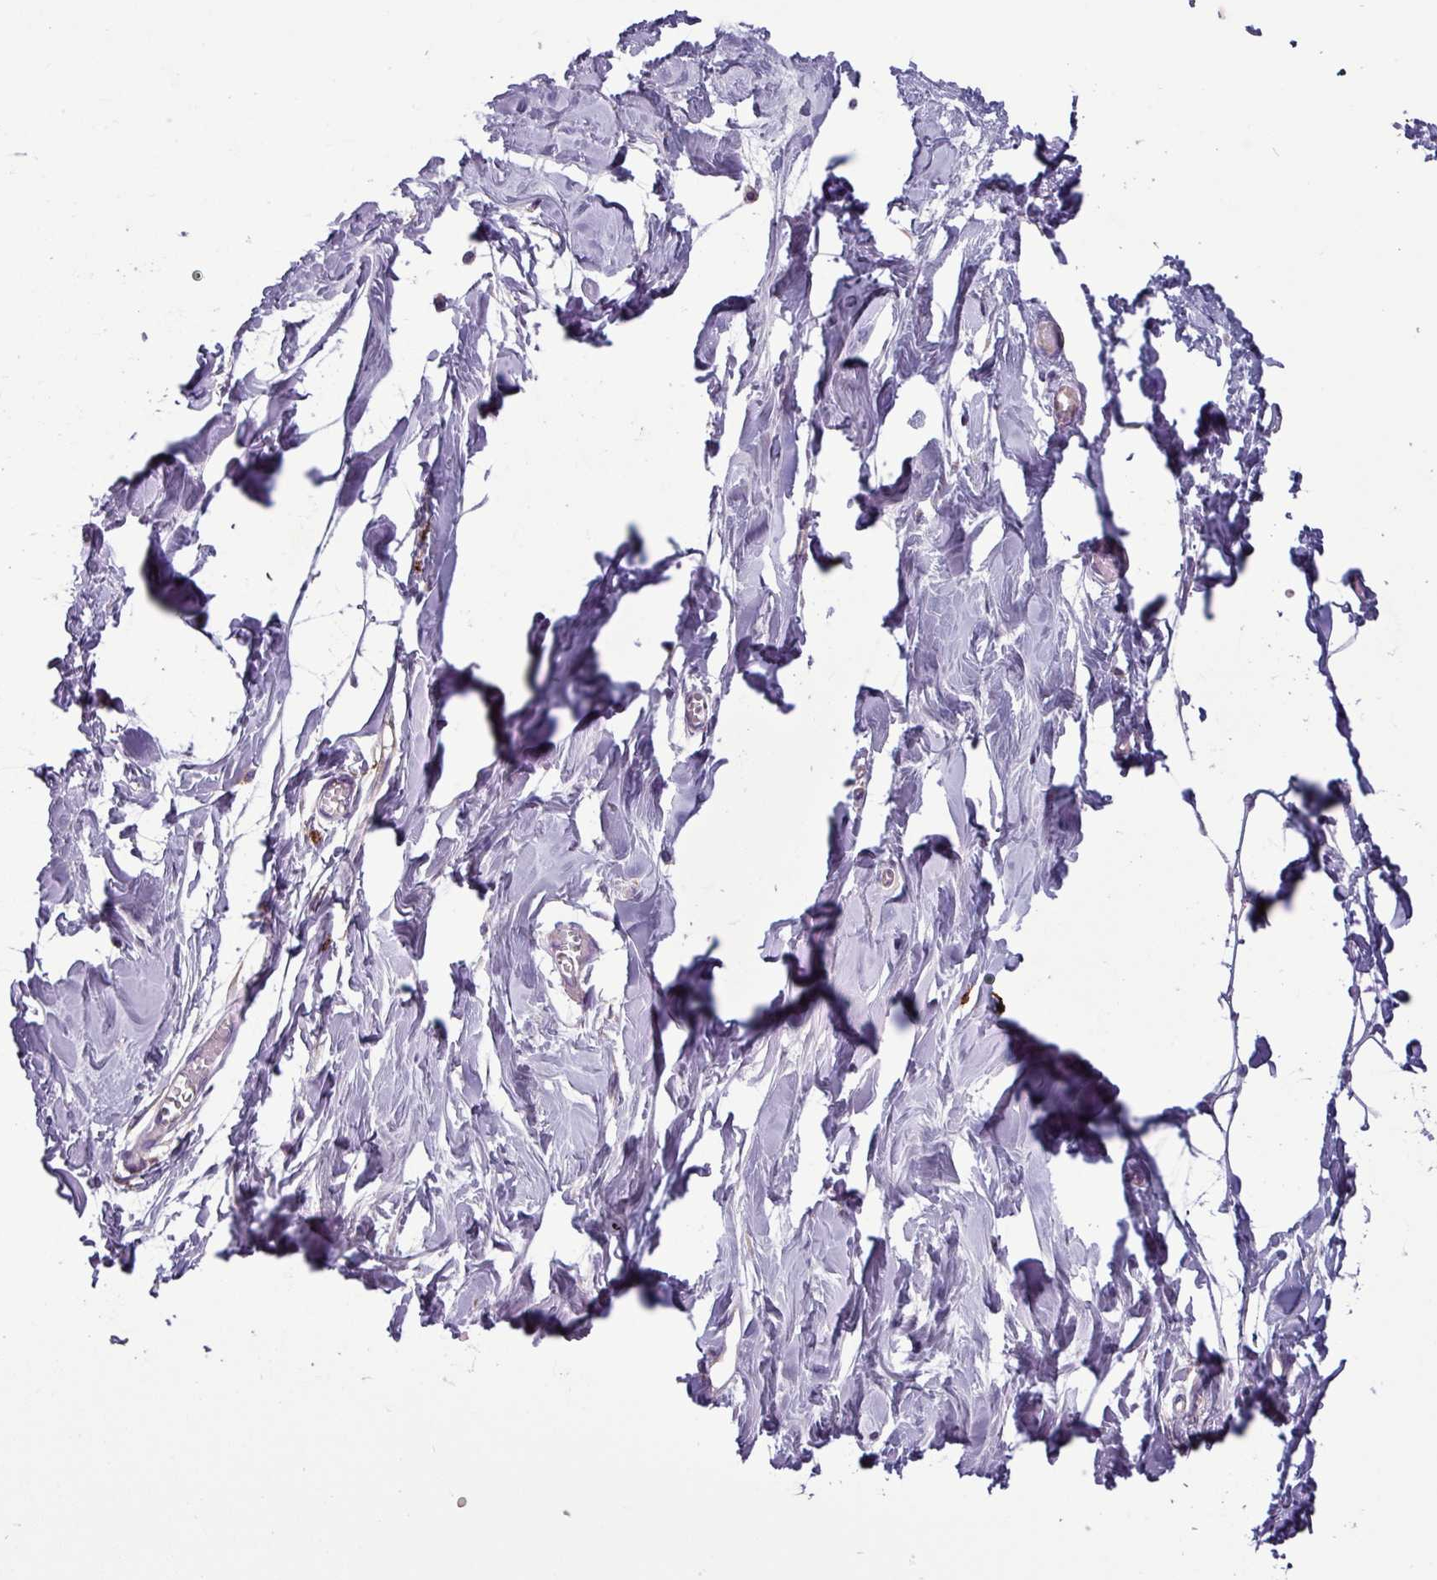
{"staining": {"intensity": "negative", "quantity": "none", "location": "none"}, "tissue": "breast", "cell_type": "Adipocytes", "image_type": "normal", "snomed": [{"axis": "morphology", "description": "Normal tissue, NOS"}, {"axis": "topography", "description": "Breast"}], "caption": "The immunohistochemistry (IHC) image has no significant positivity in adipocytes of breast.", "gene": "CD8A", "patient": {"sex": "female", "age": 27}}